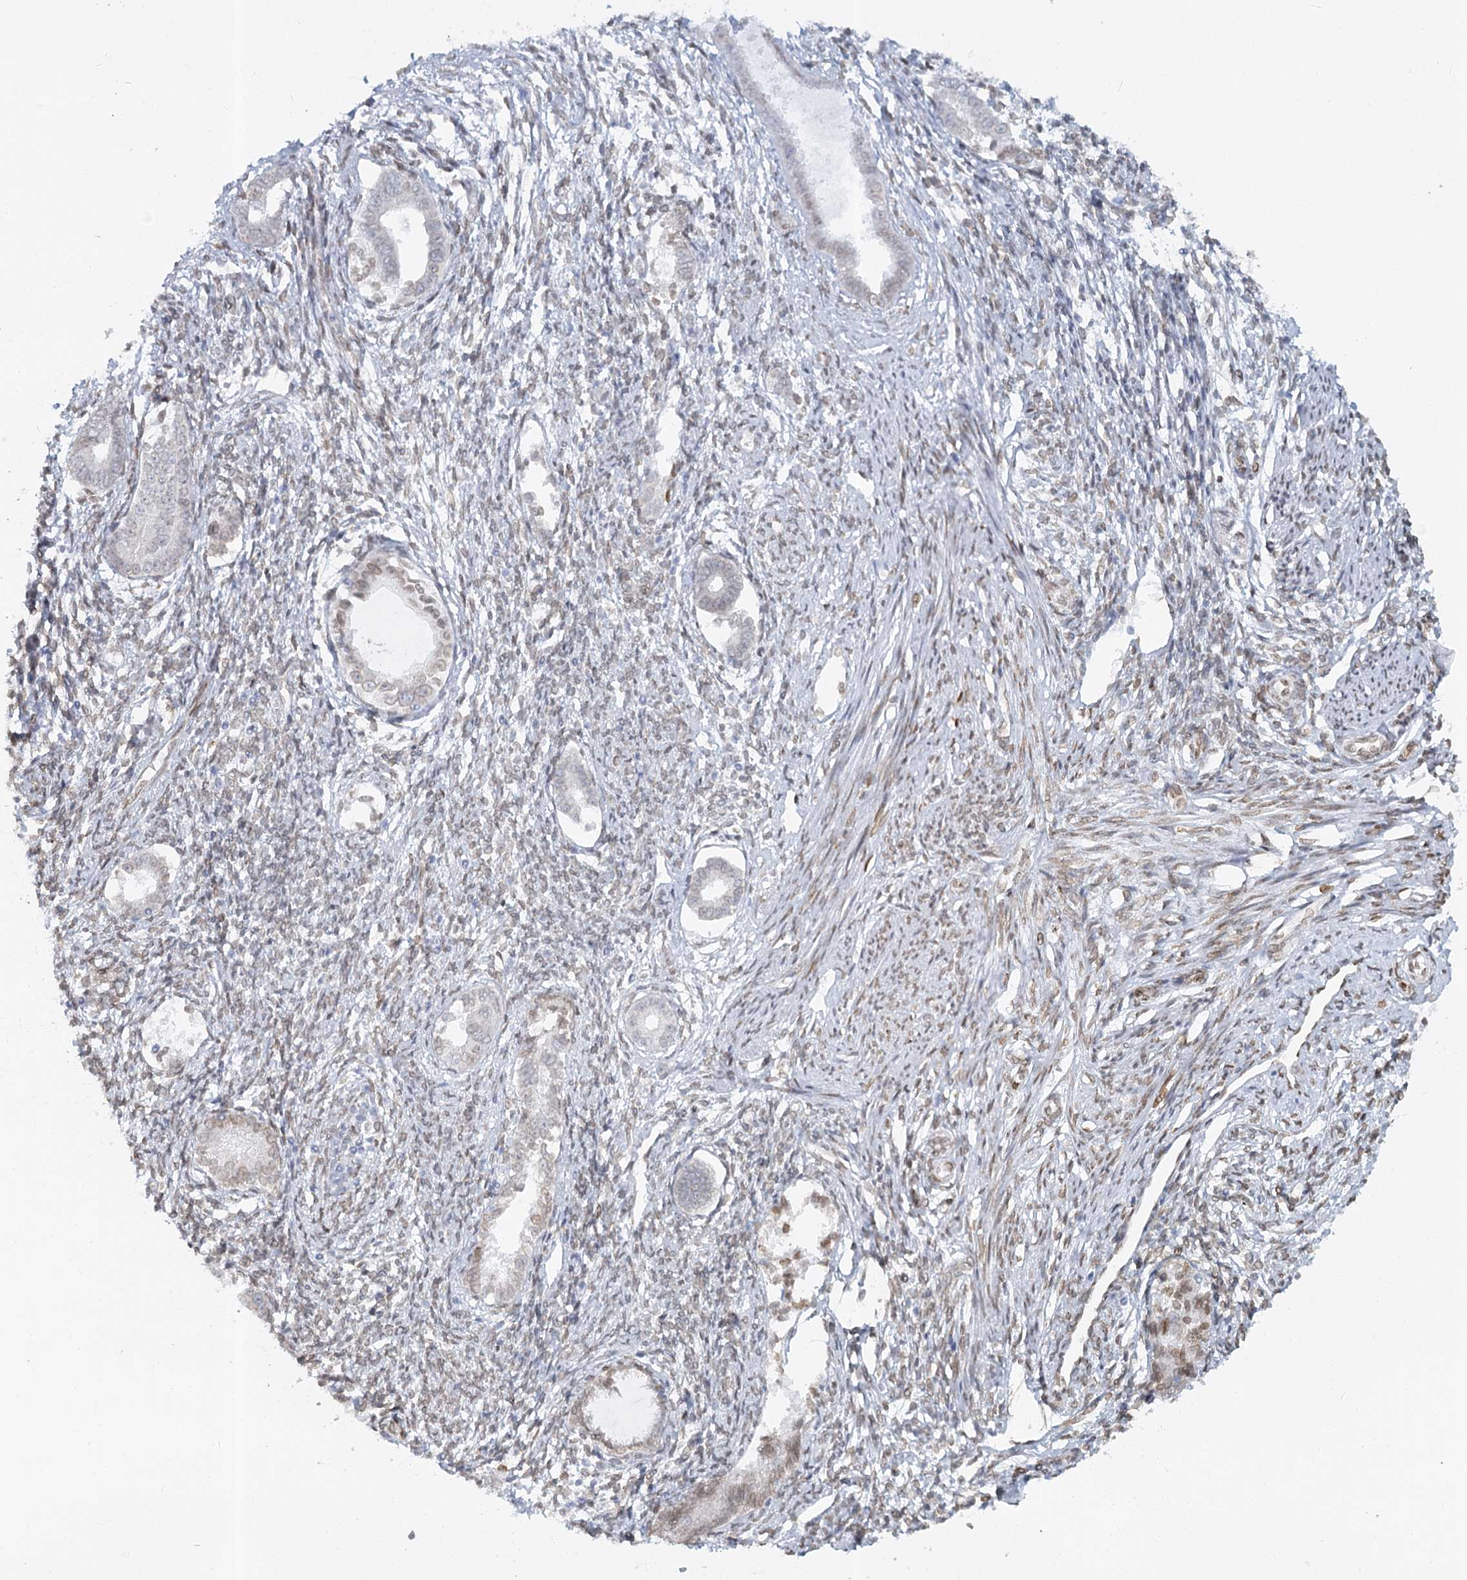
{"staining": {"intensity": "negative", "quantity": "none", "location": "none"}, "tissue": "endometrium", "cell_type": "Cells in endometrial stroma", "image_type": "normal", "snomed": [{"axis": "morphology", "description": "Normal tissue, NOS"}, {"axis": "topography", "description": "Endometrium"}], "caption": "Immunohistochemistry micrograph of unremarkable endometrium: human endometrium stained with DAB (3,3'-diaminobenzidine) shows no significant protein staining in cells in endometrial stroma.", "gene": "VWA5A", "patient": {"sex": "female", "age": 56}}